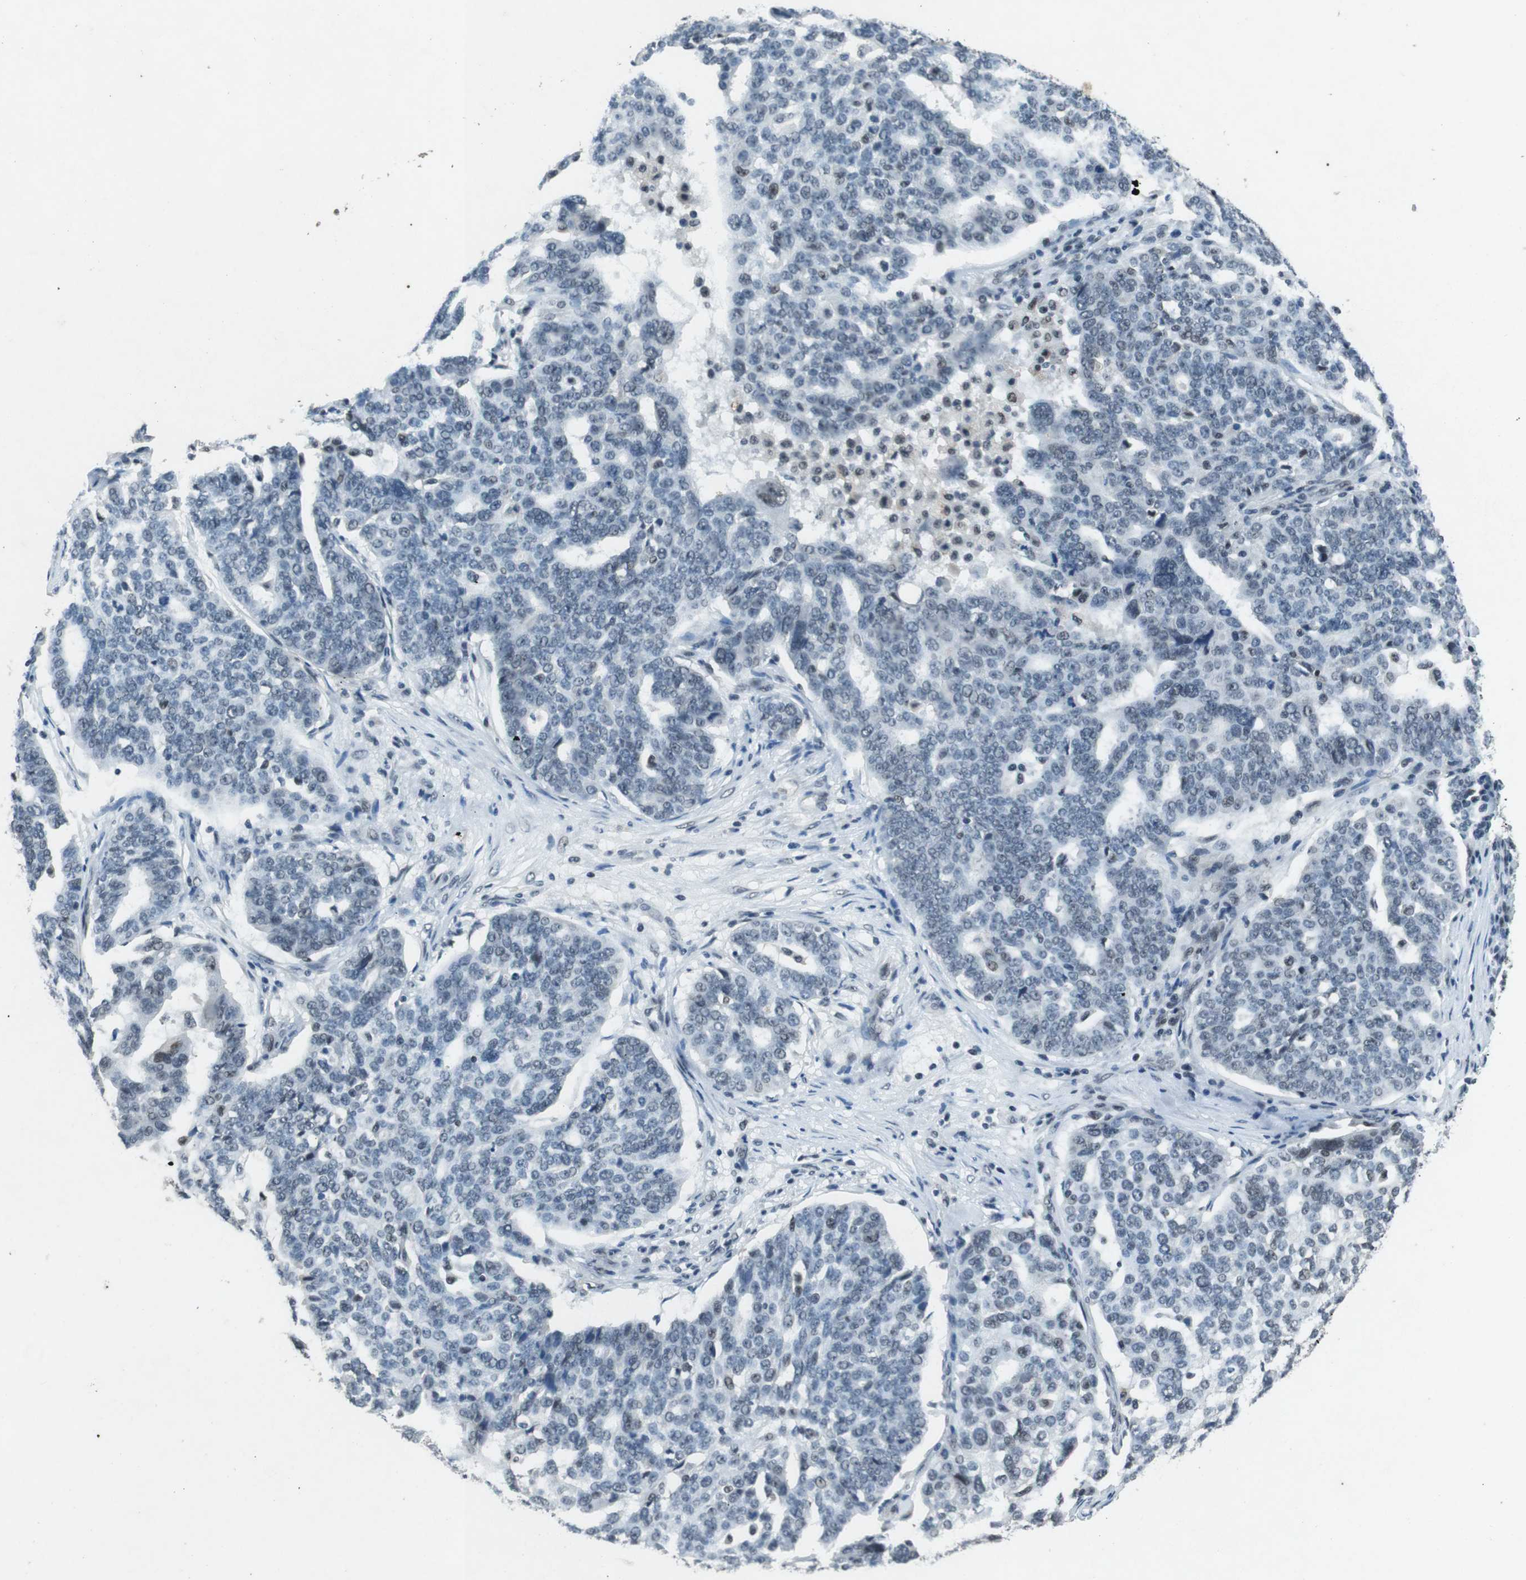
{"staining": {"intensity": "weak", "quantity": "<25%", "location": "nuclear"}, "tissue": "ovarian cancer", "cell_type": "Tumor cells", "image_type": "cancer", "snomed": [{"axis": "morphology", "description": "Cystadenocarcinoma, serous, NOS"}, {"axis": "topography", "description": "Ovary"}], "caption": "Photomicrograph shows no significant protein staining in tumor cells of serous cystadenocarcinoma (ovarian).", "gene": "USP7", "patient": {"sex": "female", "age": 59}}